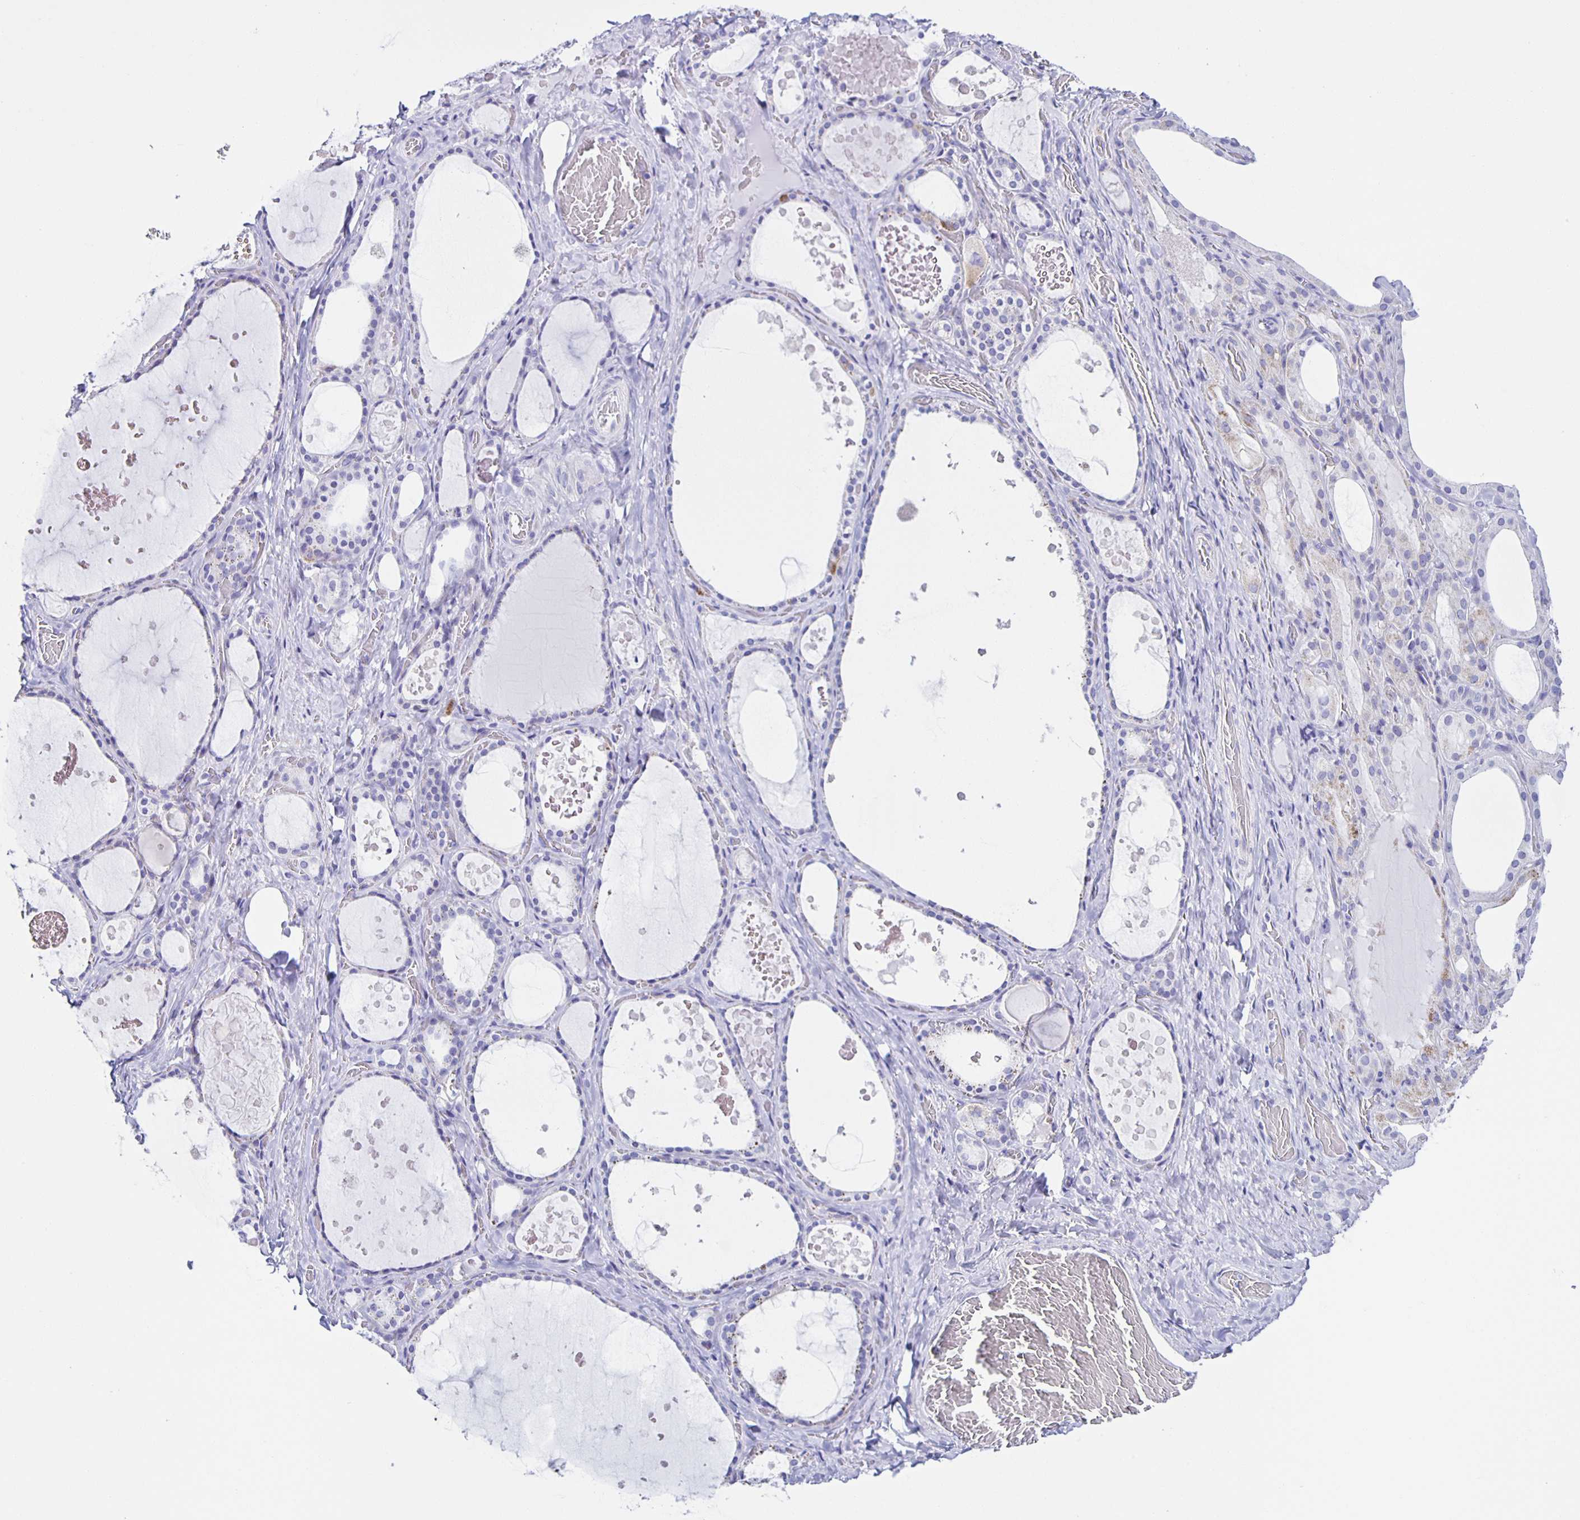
{"staining": {"intensity": "negative", "quantity": "none", "location": "none"}, "tissue": "thyroid gland", "cell_type": "Glandular cells", "image_type": "normal", "snomed": [{"axis": "morphology", "description": "Normal tissue, NOS"}, {"axis": "topography", "description": "Thyroid gland"}], "caption": "DAB immunohistochemical staining of benign human thyroid gland reveals no significant positivity in glandular cells. (DAB (3,3'-diaminobenzidine) immunohistochemistry with hematoxylin counter stain).", "gene": "AQP6", "patient": {"sex": "female", "age": 56}}